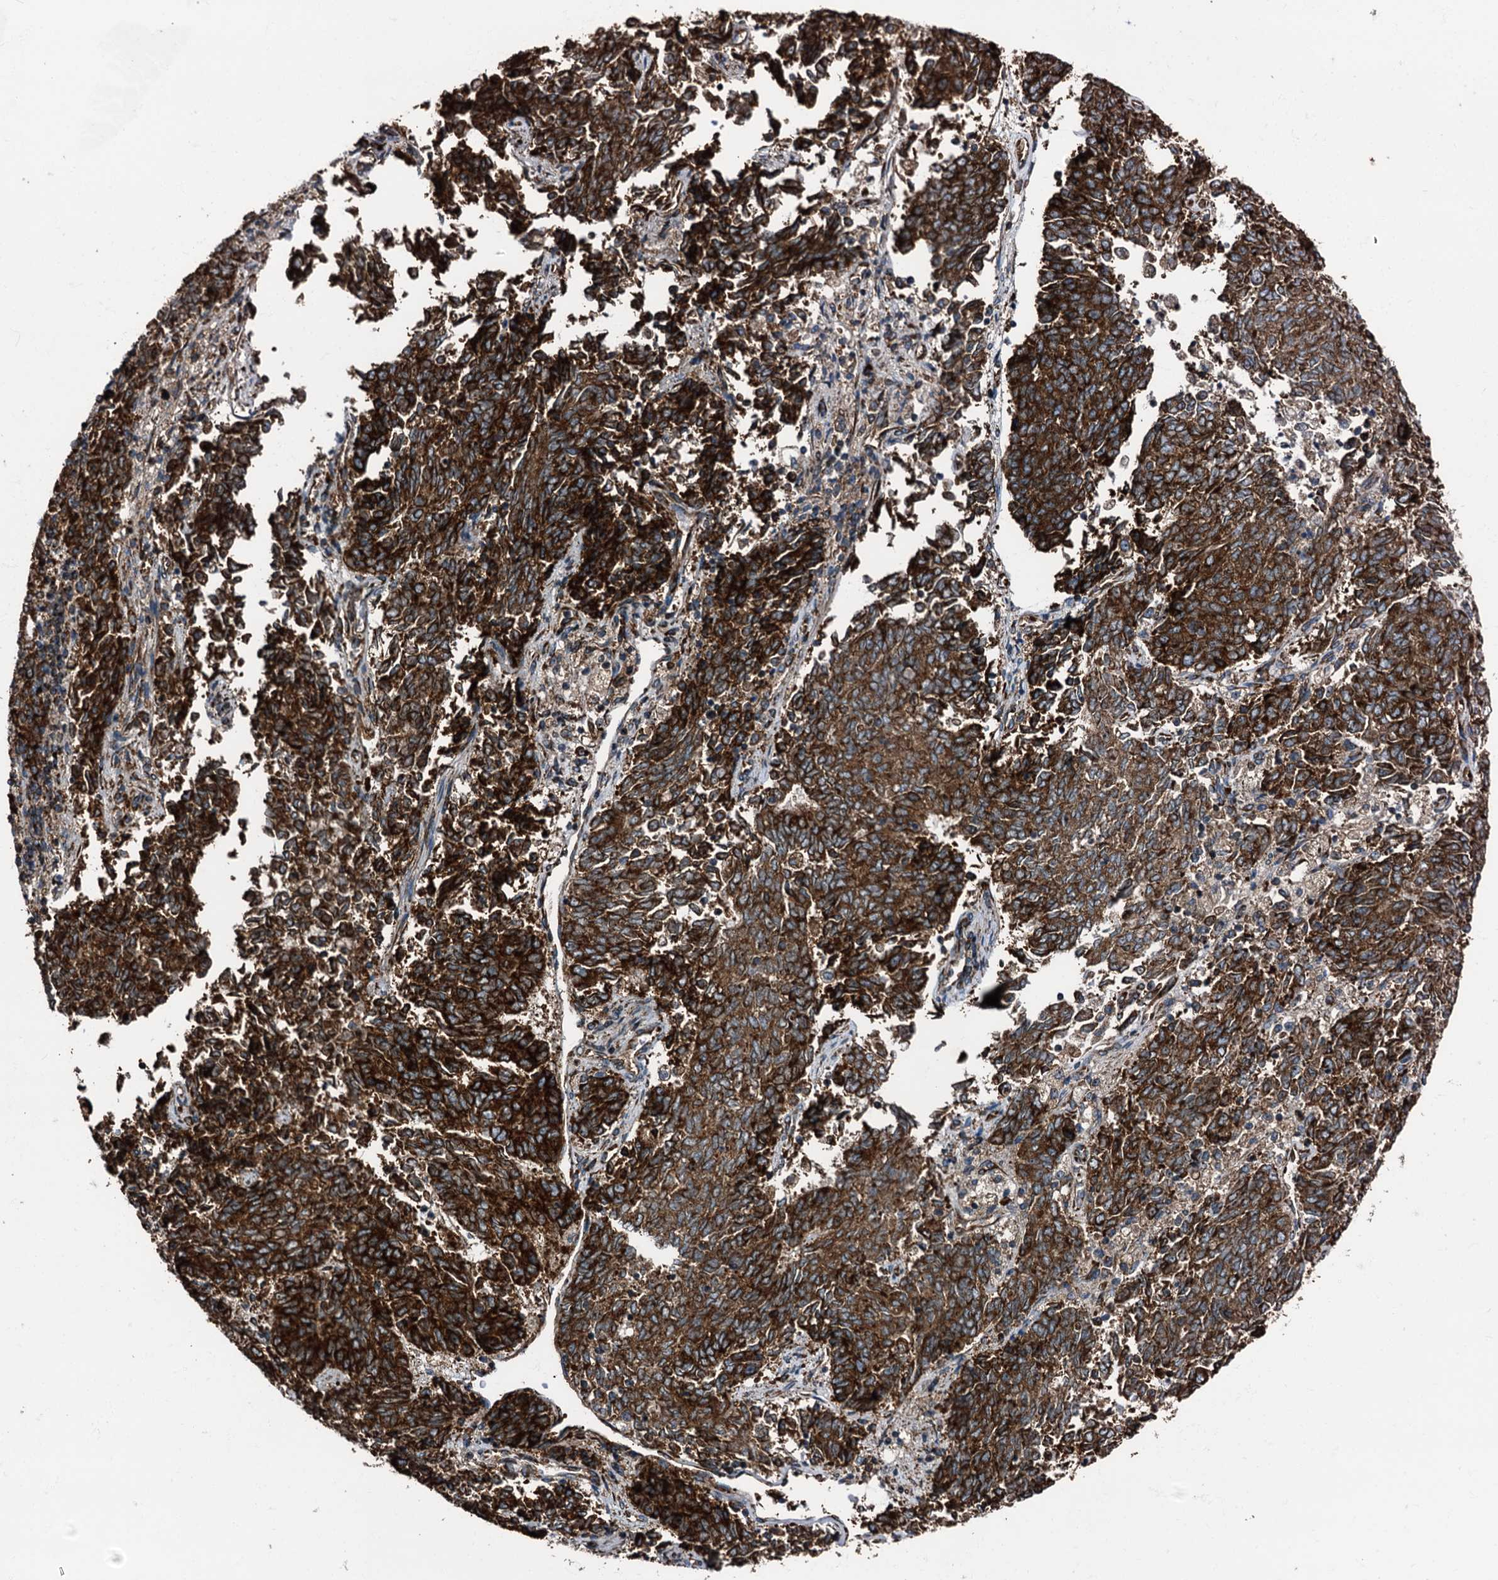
{"staining": {"intensity": "strong", "quantity": ">75%", "location": "cytoplasmic/membranous"}, "tissue": "endometrial cancer", "cell_type": "Tumor cells", "image_type": "cancer", "snomed": [{"axis": "morphology", "description": "Adenocarcinoma, NOS"}, {"axis": "topography", "description": "Endometrium"}], "caption": "Adenocarcinoma (endometrial) stained for a protein (brown) exhibits strong cytoplasmic/membranous positive expression in about >75% of tumor cells.", "gene": "ATP2C1", "patient": {"sex": "female", "age": 80}}